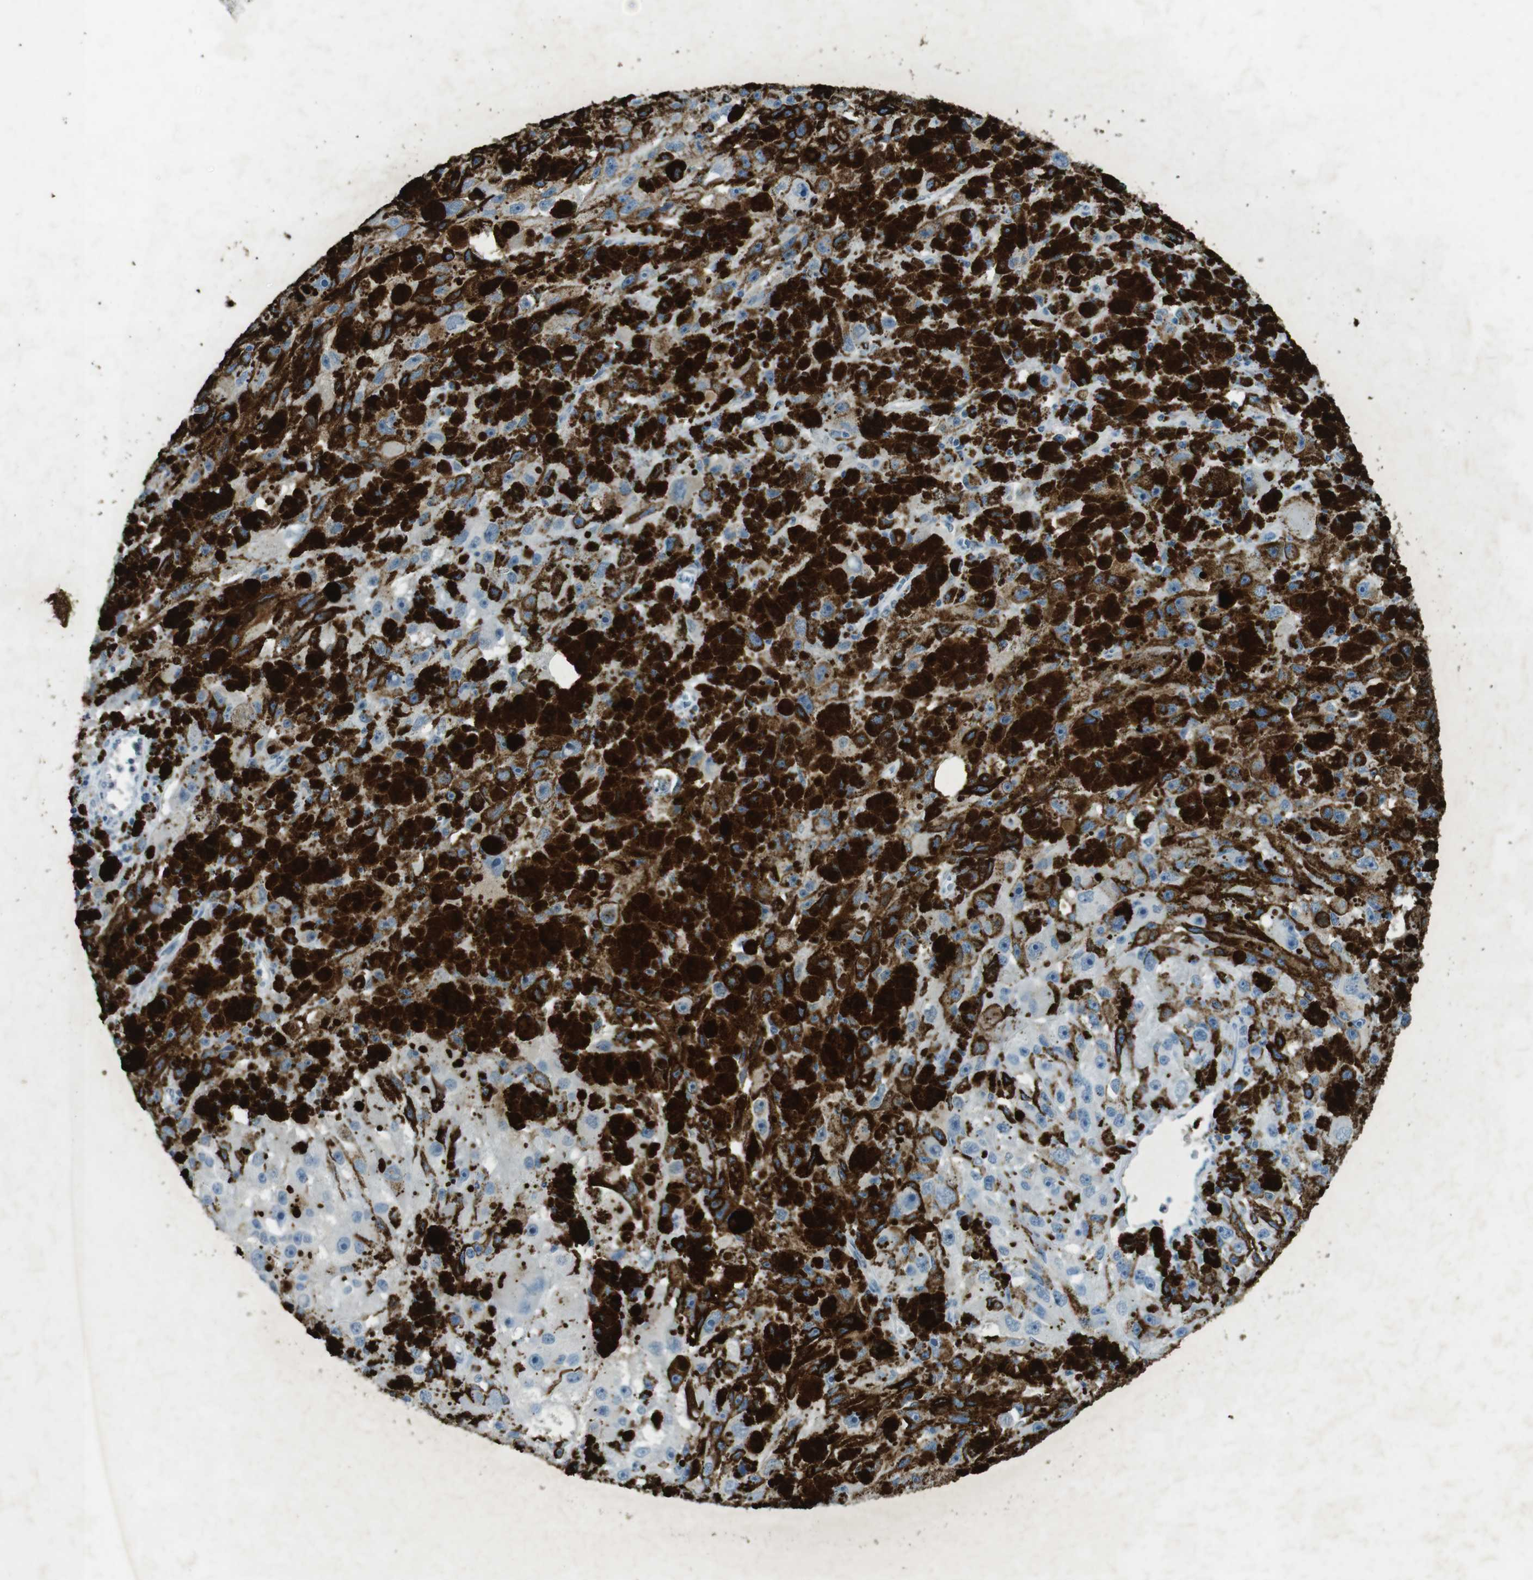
{"staining": {"intensity": "negative", "quantity": "none", "location": "none"}, "tissue": "melanoma", "cell_type": "Tumor cells", "image_type": "cancer", "snomed": [{"axis": "morphology", "description": "Malignant melanoma, NOS"}, {"axis": "topography", "description": "Skin"}], "caption": "High magnification brightfield microscopy of melanoma stained with DAB (brown) and counterstained with hematoxylin (blue): tumor cells show no significant expression. (Brightfield microscopy of DAB immunohistochemistry (IHC) at high magnification).", "gene": "CD320", "patient": {"sex": "female", "age": 104}}